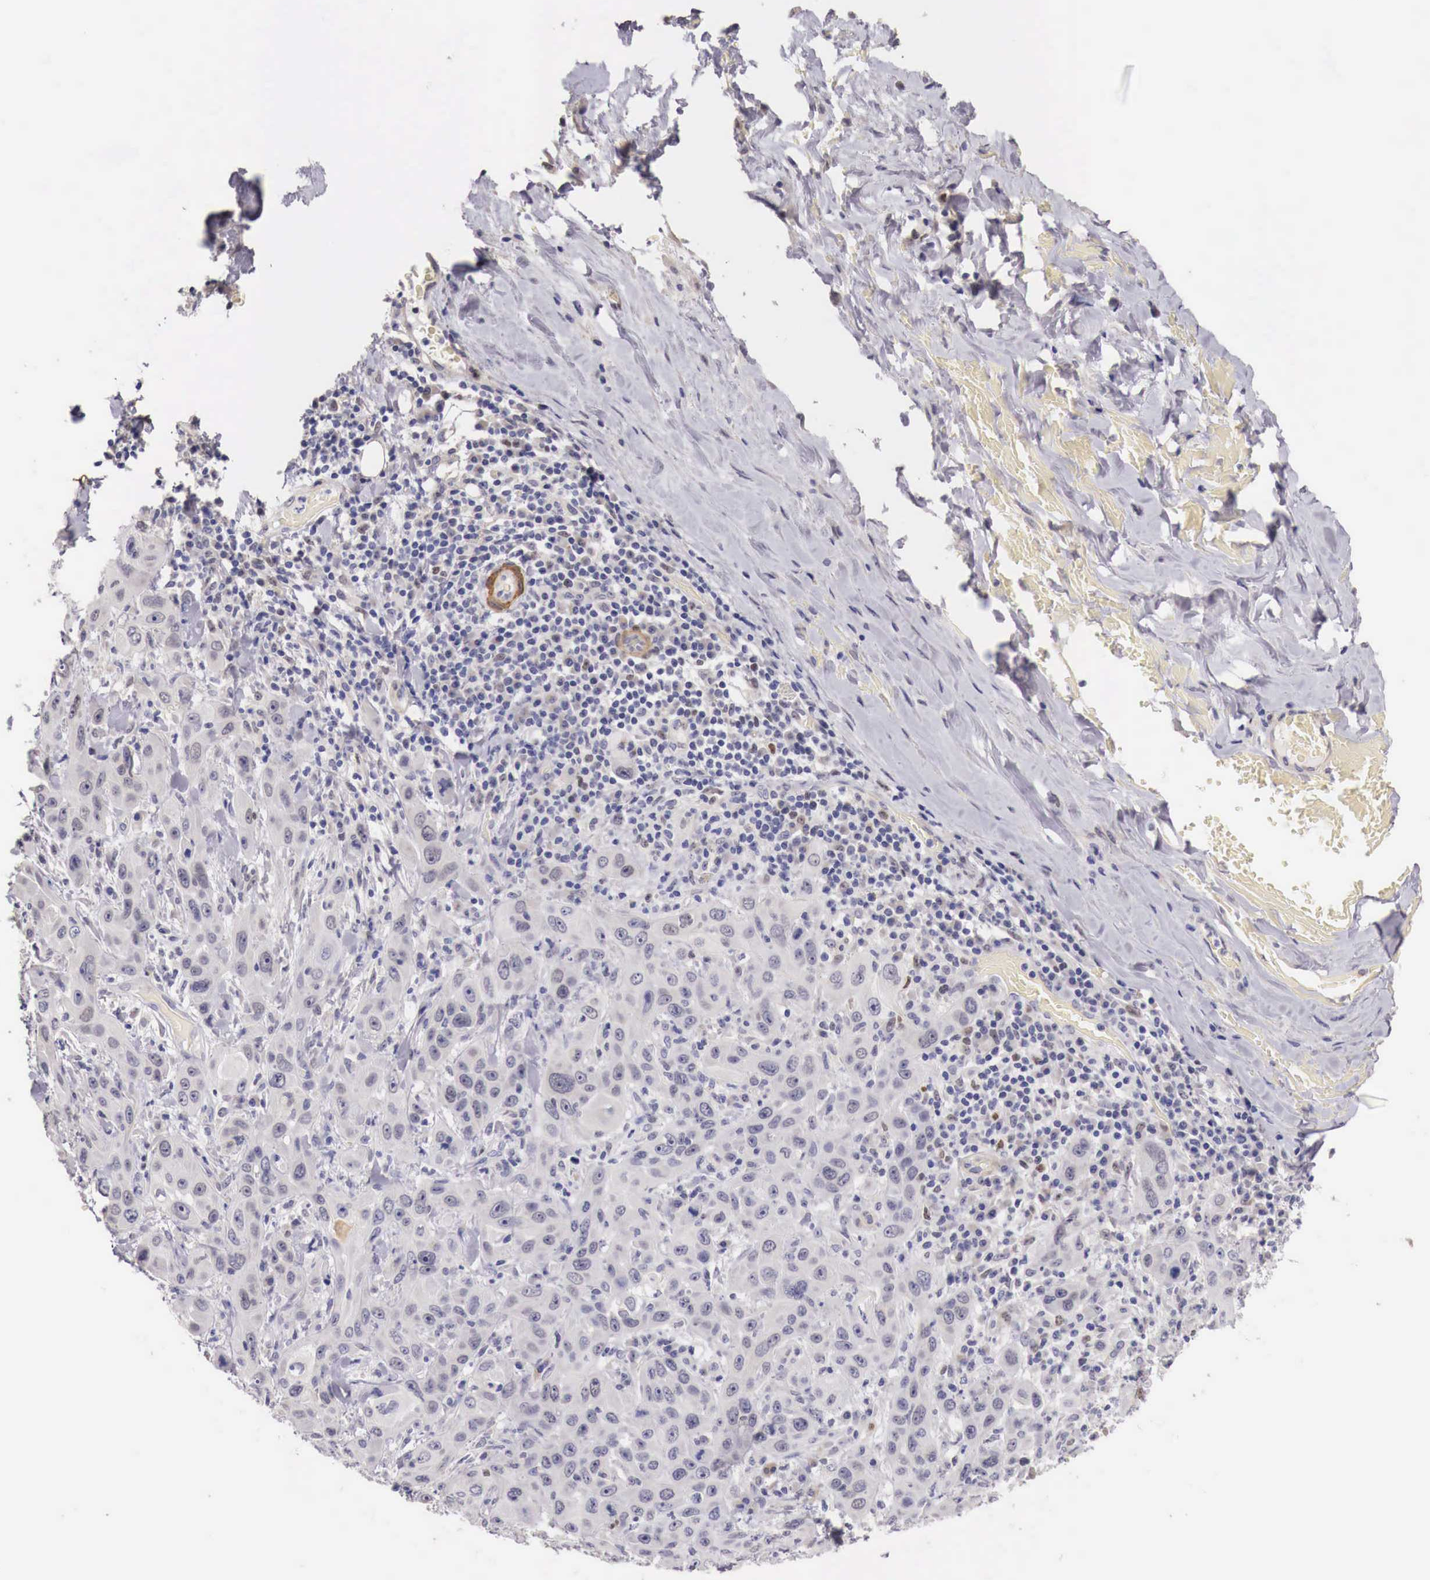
{"staining": {"intensity": "negative", "quantity": "none", "location": "none"}, "tissue": "skin cancer", "cell_type": "Tumor cells", "image_type": "cancer", "snomed": [{"axis": "morphology", "description": "Squamous cell carcinoma, NOS"}, {"axis": "topography", "description": "Skin"}], "caption": "Tumor cells show no significant protein expression in skin cancer.", "gene": "ENOX2", "patient": {"sex": "male", "age": 84}}